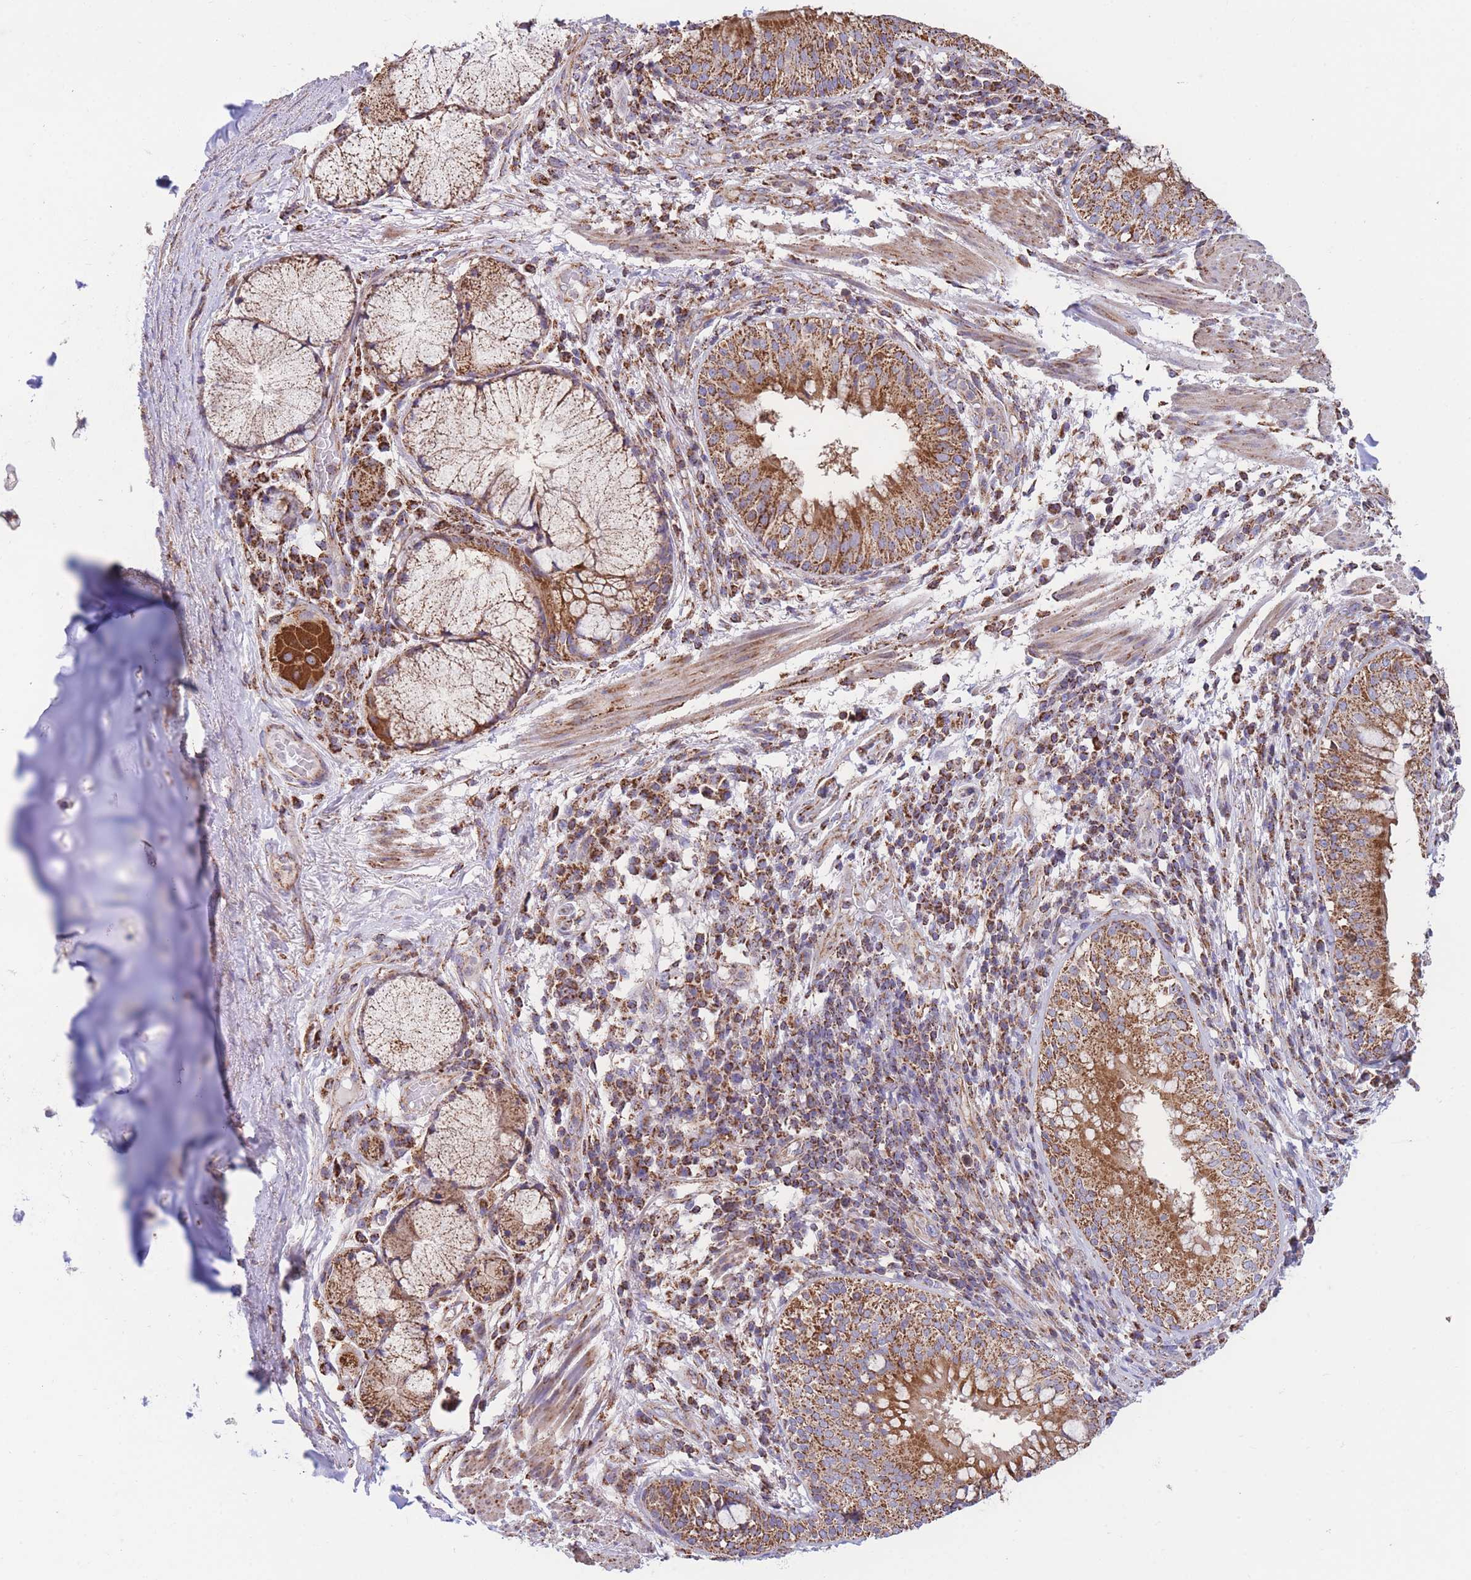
{"staining": {"intensity": "weak", "quantity": "<25%", "location": "cytoplasmic/membranous"}, "tissue": "soft tissue", "cell_type": "Chondrocytes", "image_type": "normal", "snomed": [{"axis": "morphology", "description": "Normal tissue, NOS"}, {"axis": "topography", "description": "Cartilage tissue"}, {"axis": "topography", "description": "Bronchus"}], "caption": "Immunohistochemistry photomicrograph of benign soft tissue: human soft tissue stained with DAB (3,3'-diaminobenzidine) exhibits no significant protein expression in chondrocytes.", "gene": "FKBP8", "patient": {"sex": "male", "age": 56}}